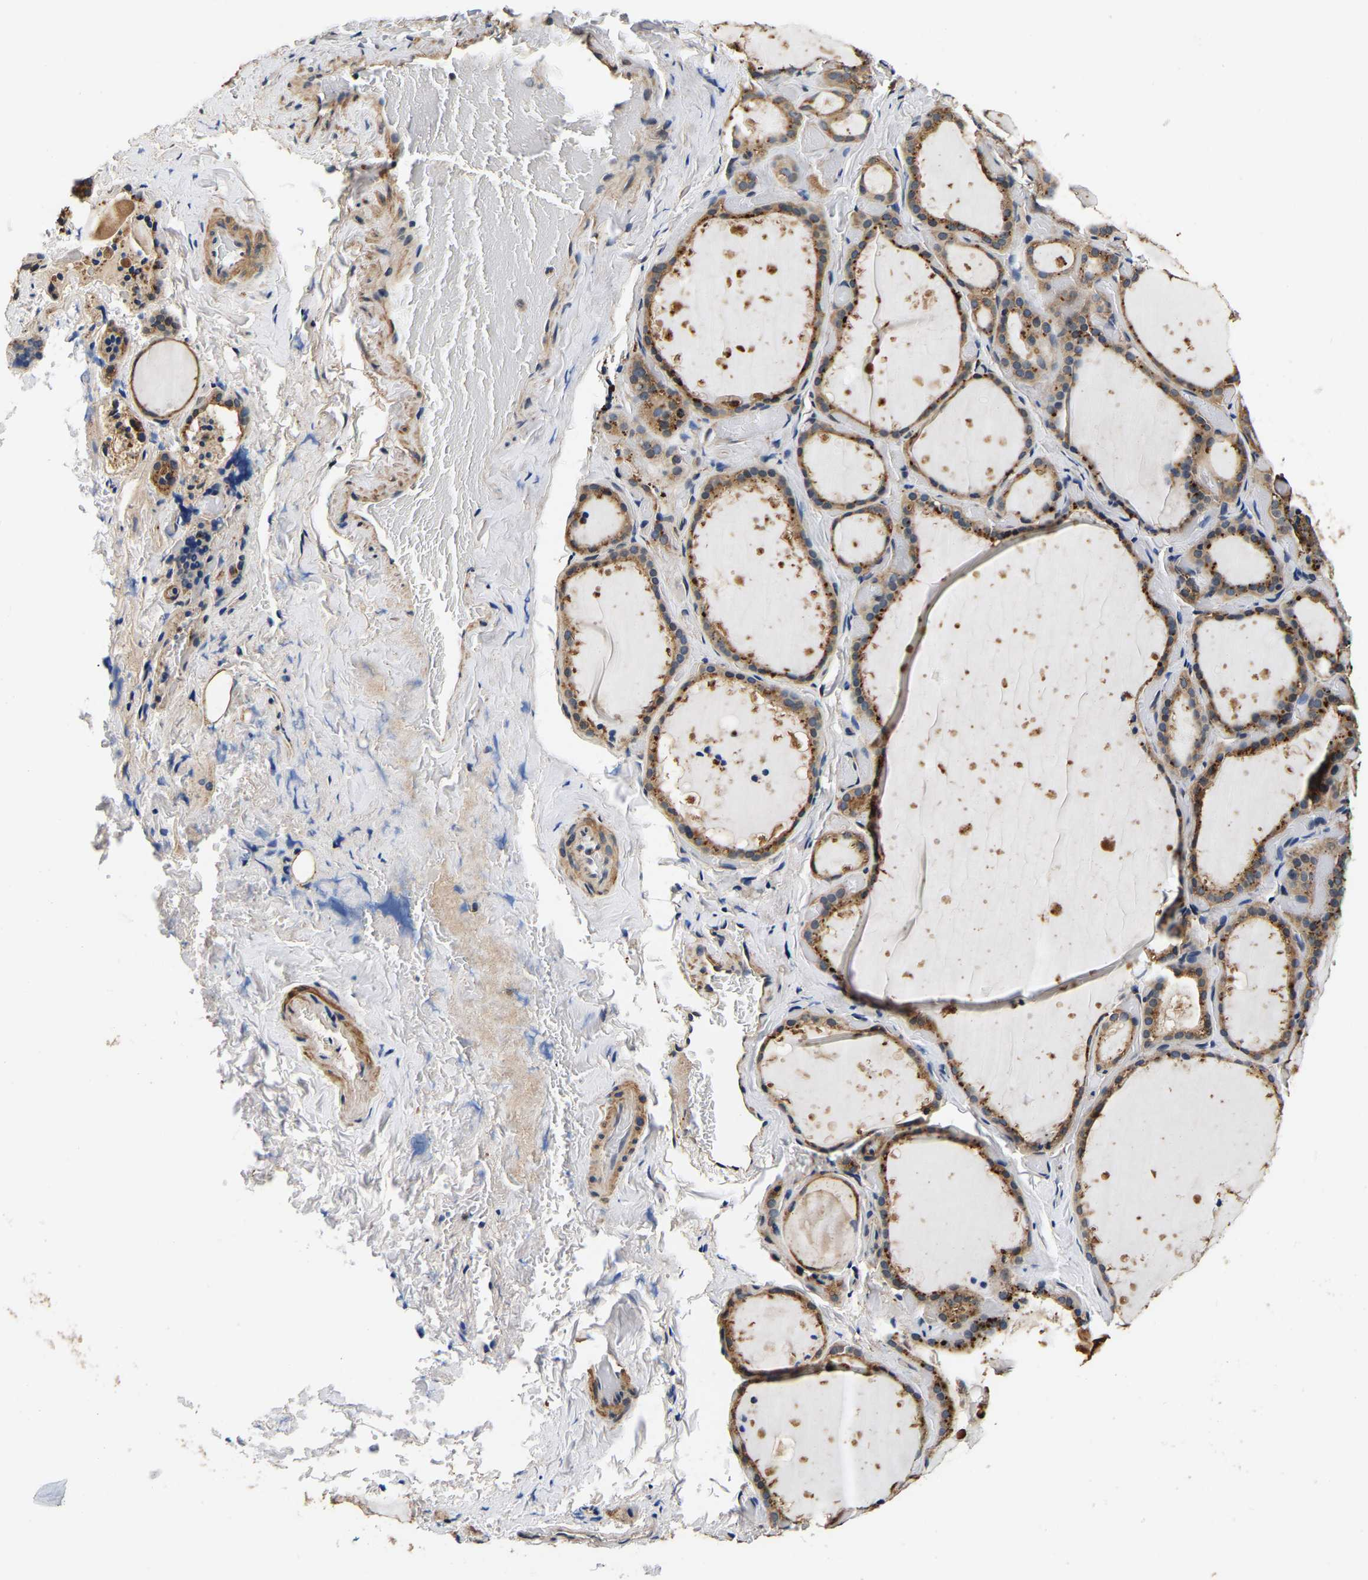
{"staining": {"intensity": "moderate", "quantity": ">75%", "location": "cytoplasmic/membranous"}, "tissue": "thyroid gland", "cell_type": "Glandular cells", "image_type": "normal", "snomed": [{"axis": "morphology", "description": "Normal tissue, NOS"}, {"axis": "topography", "description": "Thyroid gland"}], "caption": "Glandular cells display moderate cytoplasmic/membranous expression in approximately >75% of cells in normal thyroid gland. The staining is performed using DAB brown chromogen to label protein expression. The nuclei are counter-stained blue using hematoxylin.", "gene": "RUVBL1", "patient": {"sex": "female", "age": 44}}